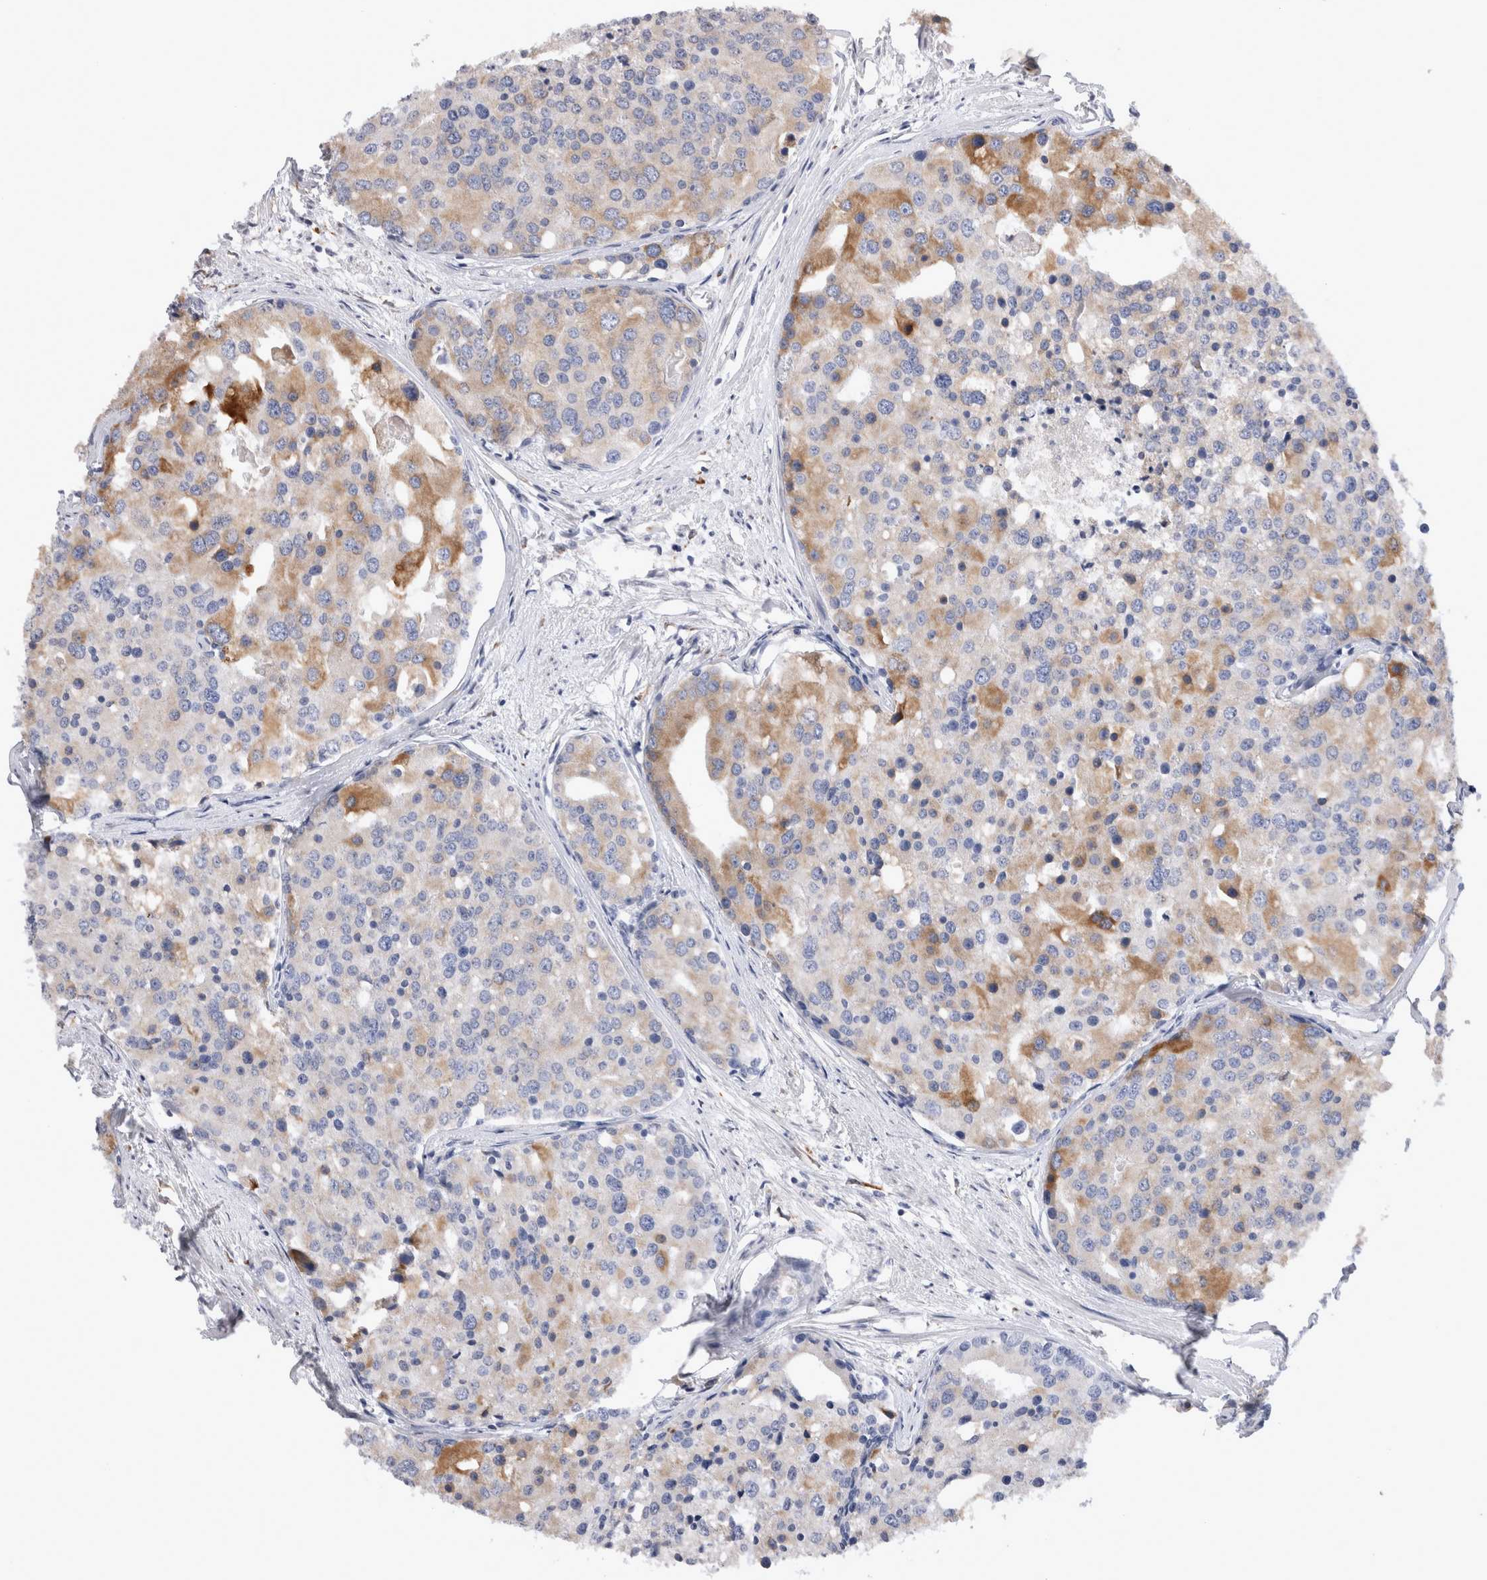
{"staining": {"intensity": "moderate", "quantity": "<25%", "location": "cytoplasmic/membranous"}, "tissue": "prostate cancer", "cell_type": "Tumor cells", "image_type": "cancer", "snomed": [{"axis": "morphology", "description": "Adenocarcinoma, High grade"}, {"axis": "topography", "description": "Prostate"}], "caption": "Protein positivity by immunohistochemistry (IHC) exhibits moderate cytoplasmic/membranous staining in about <25% of tumor cells in prostate cancer (adenocarcinoma (high-grade)).", "gene": "VCPIP1", "patient": {"sex": "male", "age": 50}}